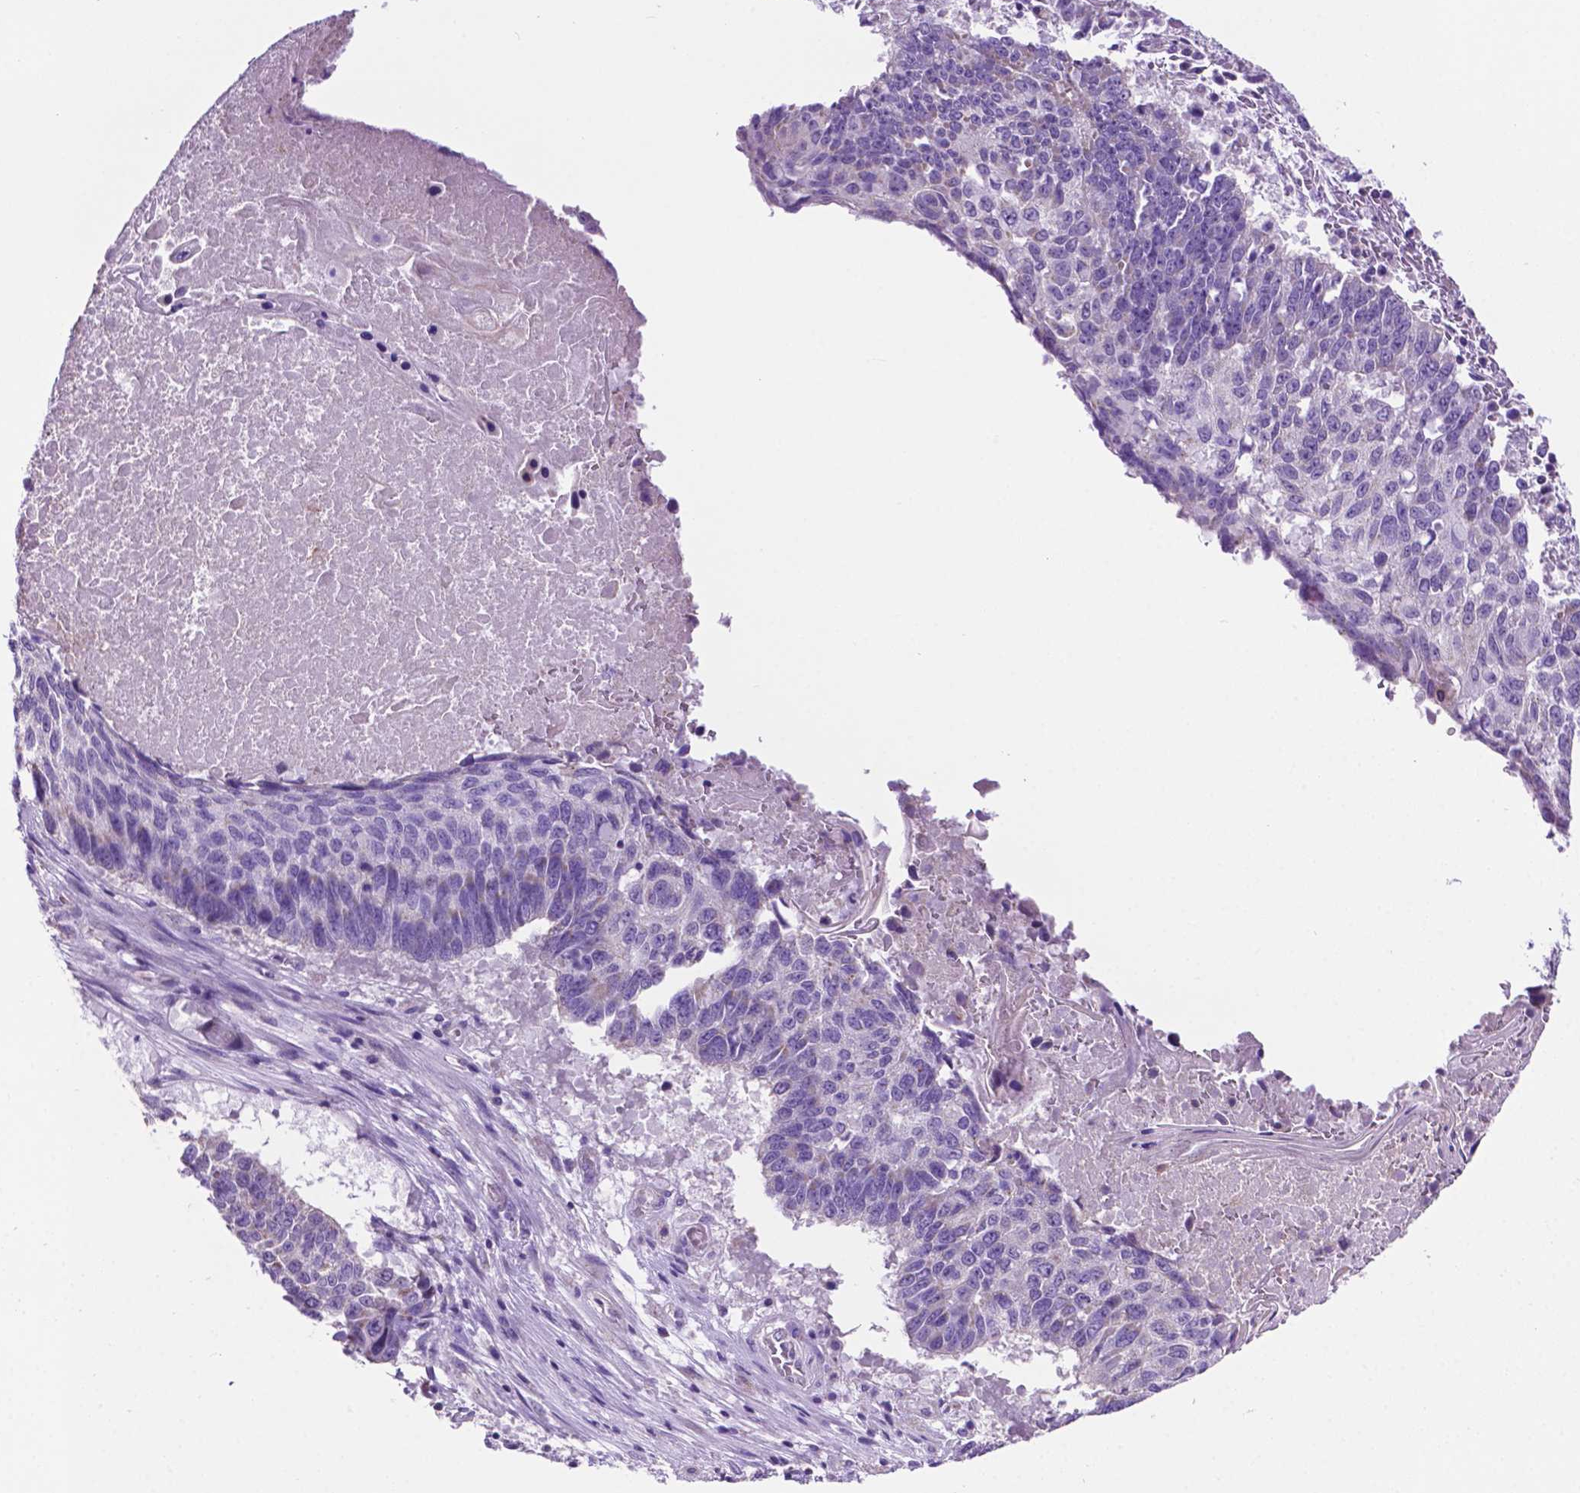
{"staining": {"intensity": "negative", "quantity": "none", "location": "none"}, "tissue": "lung cancer", "cell_type": "Tumor cells", "image_type": "cancer", "snomed": [{"axis": "morphology", "description": "Squamous cell carcinoma, NOS"}, {"axis": "topography", "description": "Lung"}], "caption": "IHC micrograph of lung cancer stained for a protein (brown), which displays no positivity in tumor cells.", "gene": "PHYHIP", "patient": {"sex": "male", "age": 73}}